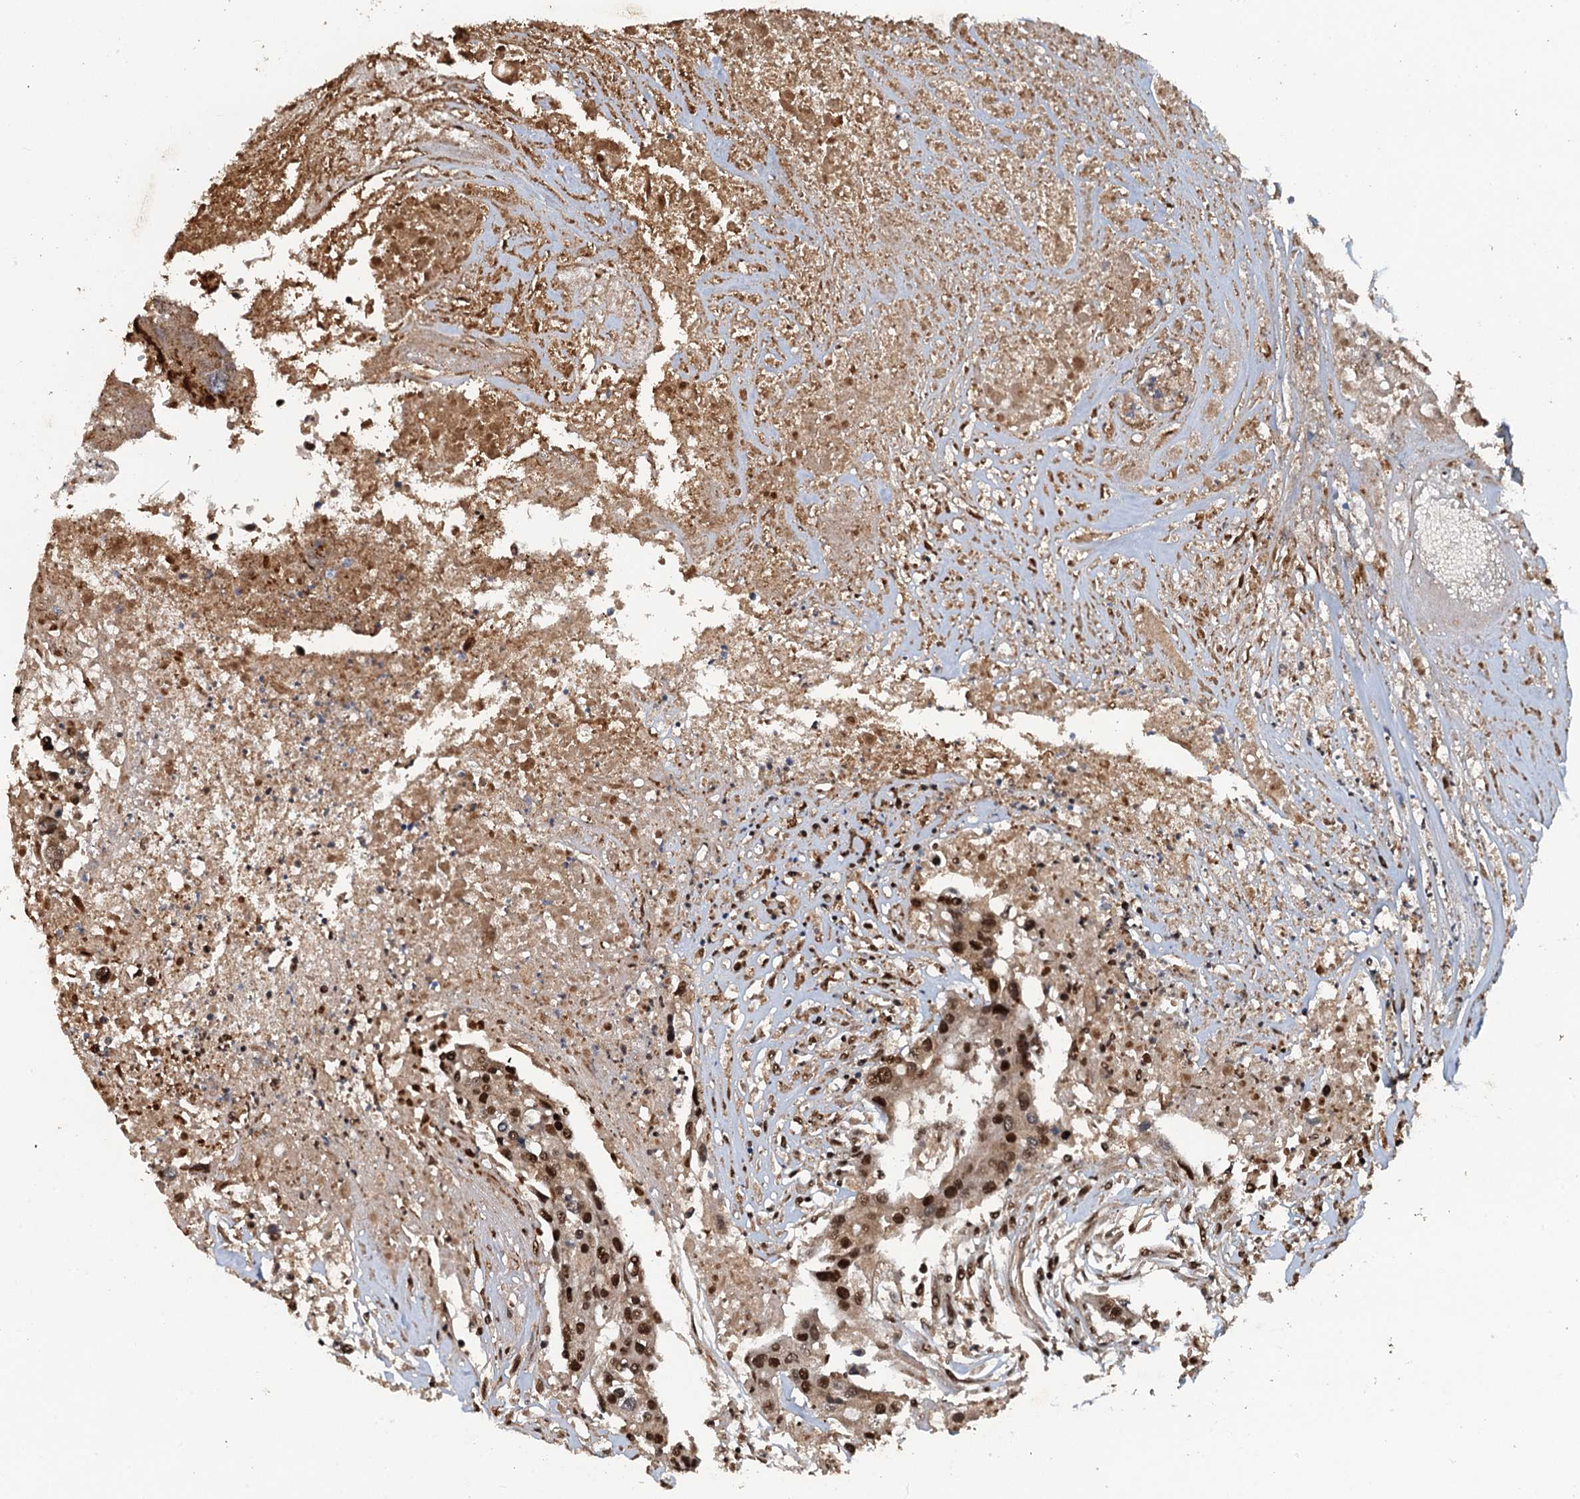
{"staining": {"intensity": "strong", "quantity": ">75%", "location": "nuclear"}, "tissue": "colorectal cancer", "cell_type": "Tumor cells", "image_type": "cancer", "snomed": [{"axis": "morphology", "description": "Adenocarcinoma, NOS"}, {"axis": "topography", "description": "Colon"}], "caption": "Adenocarcinoma (colorectal) stained for a protein (brown) demonstrates strong nuclear positive expression in about >75% of tumor cells.", "gene": "ZC3H18", "patient": {"sex": "male", "age": 77}}